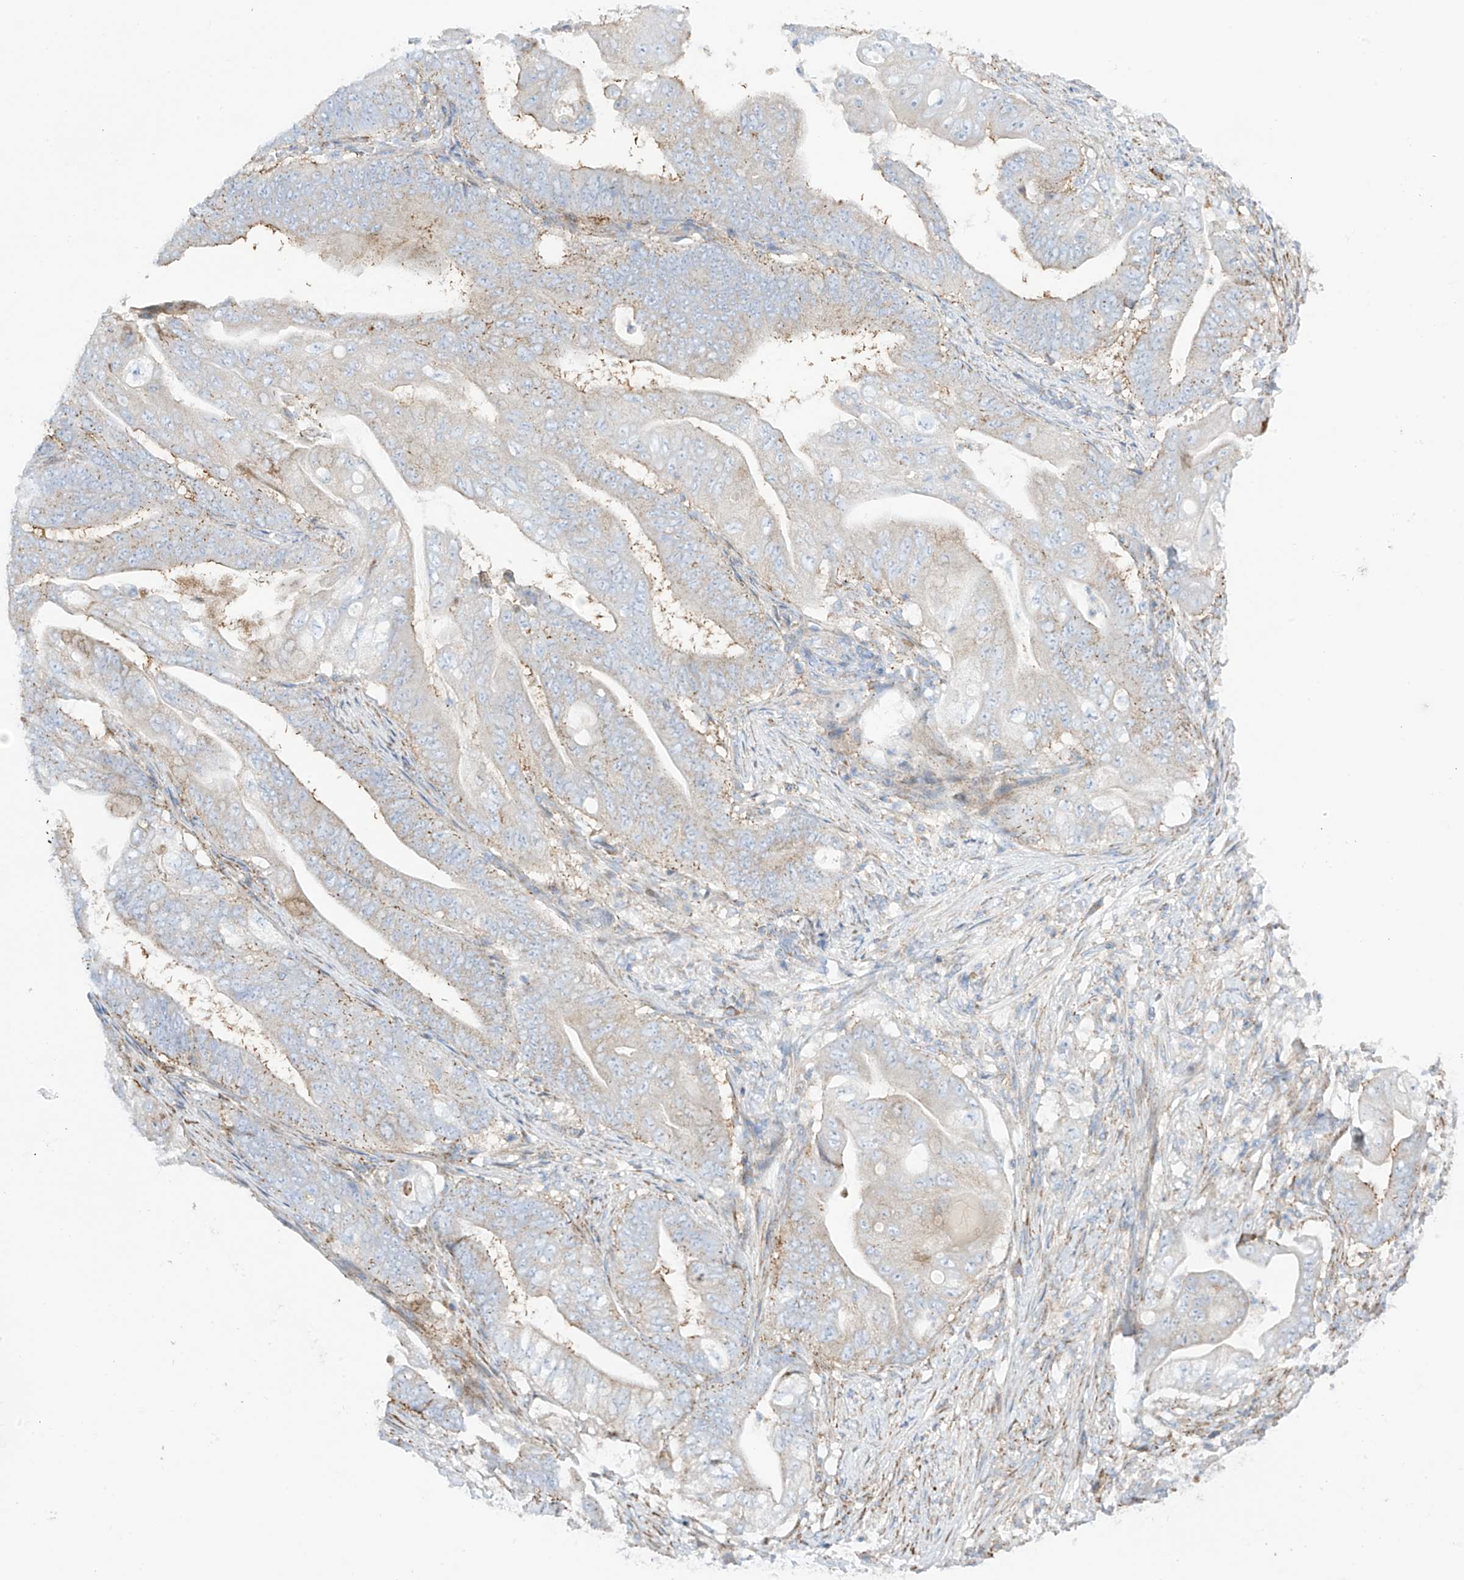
{"staining": {"intensity": "moderate", "quantity": "<25%", "location": "cytoplasmic/membranous"}, "tissue": "stomach cancer", "cell_type": "Tumor cells", "image_type": "cancer", "snomed": [{"axis": "morphology", "description": "Adenocarcinoma, NOS"}, {"axis": "topography", "description": "Stomach"}], "caption": "Moderate cytoplasmic/membranous expression for a protein is seen in approximately <25% of tumor cells of stomach cancer (adenocarcinoma) using immunohistochemistry.", "gene": "XKR3", "patient": {"sex": "female", "age": 73}}